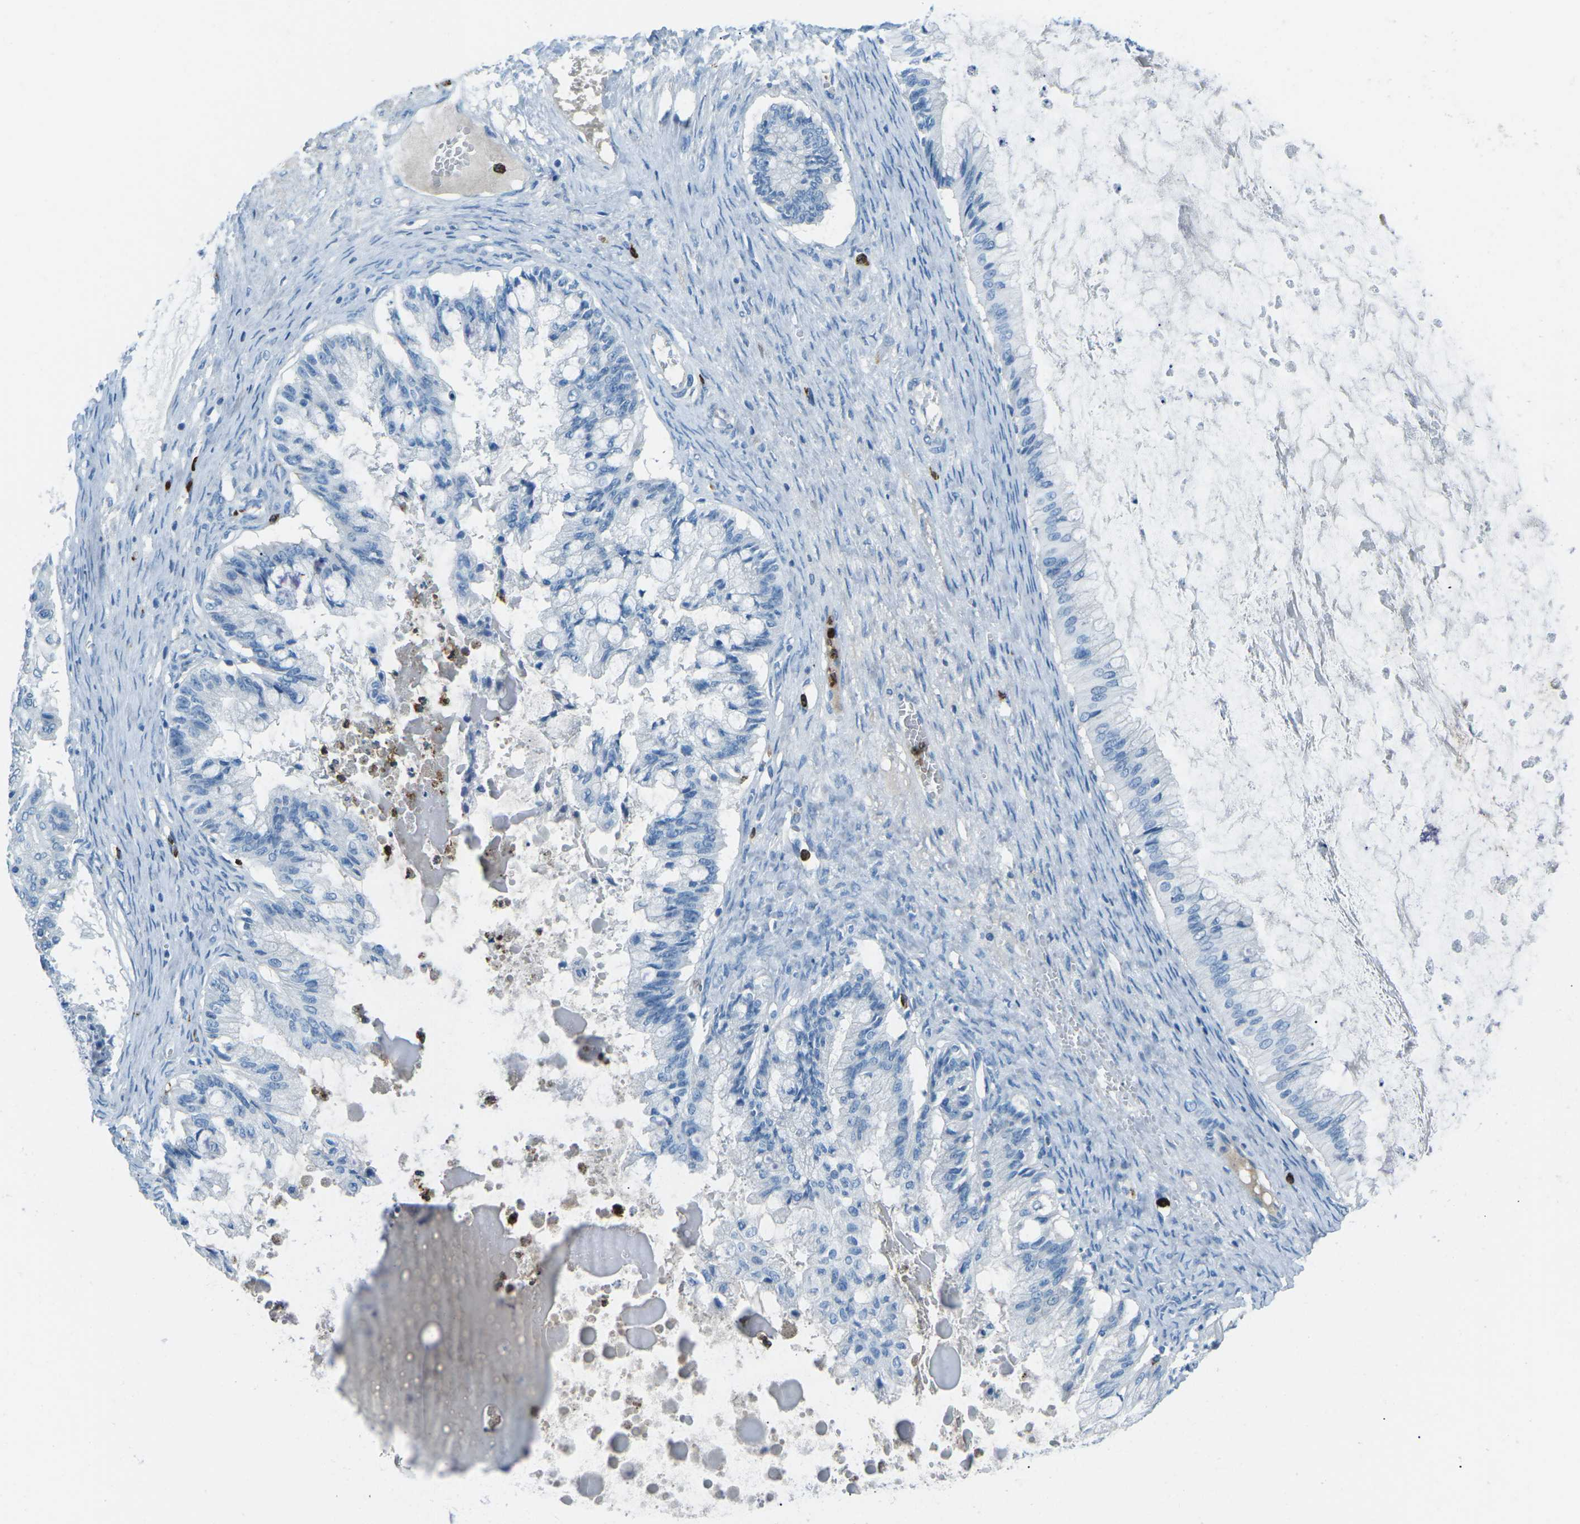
{"staining": {"intensity": "negative", "quantity": "none", "location": "none"}, "tissue": "ovarian cancer", "cell_type": "Tumor cells", "image_type": "cancer", "snomed": [{"axis": "morphology", "description": "Cystadenocarcinoma, mucinous, NOS"}, {"axis": "topography", "description": "Ovary"}], "caption": "Immunohistochemical staining of ovarian cancer (mucinous cystadenocarcinoma) shows no significant positivity in tumor cells.", "gene": "FCN1", "patient": {"sex": "female", "age": 57}}